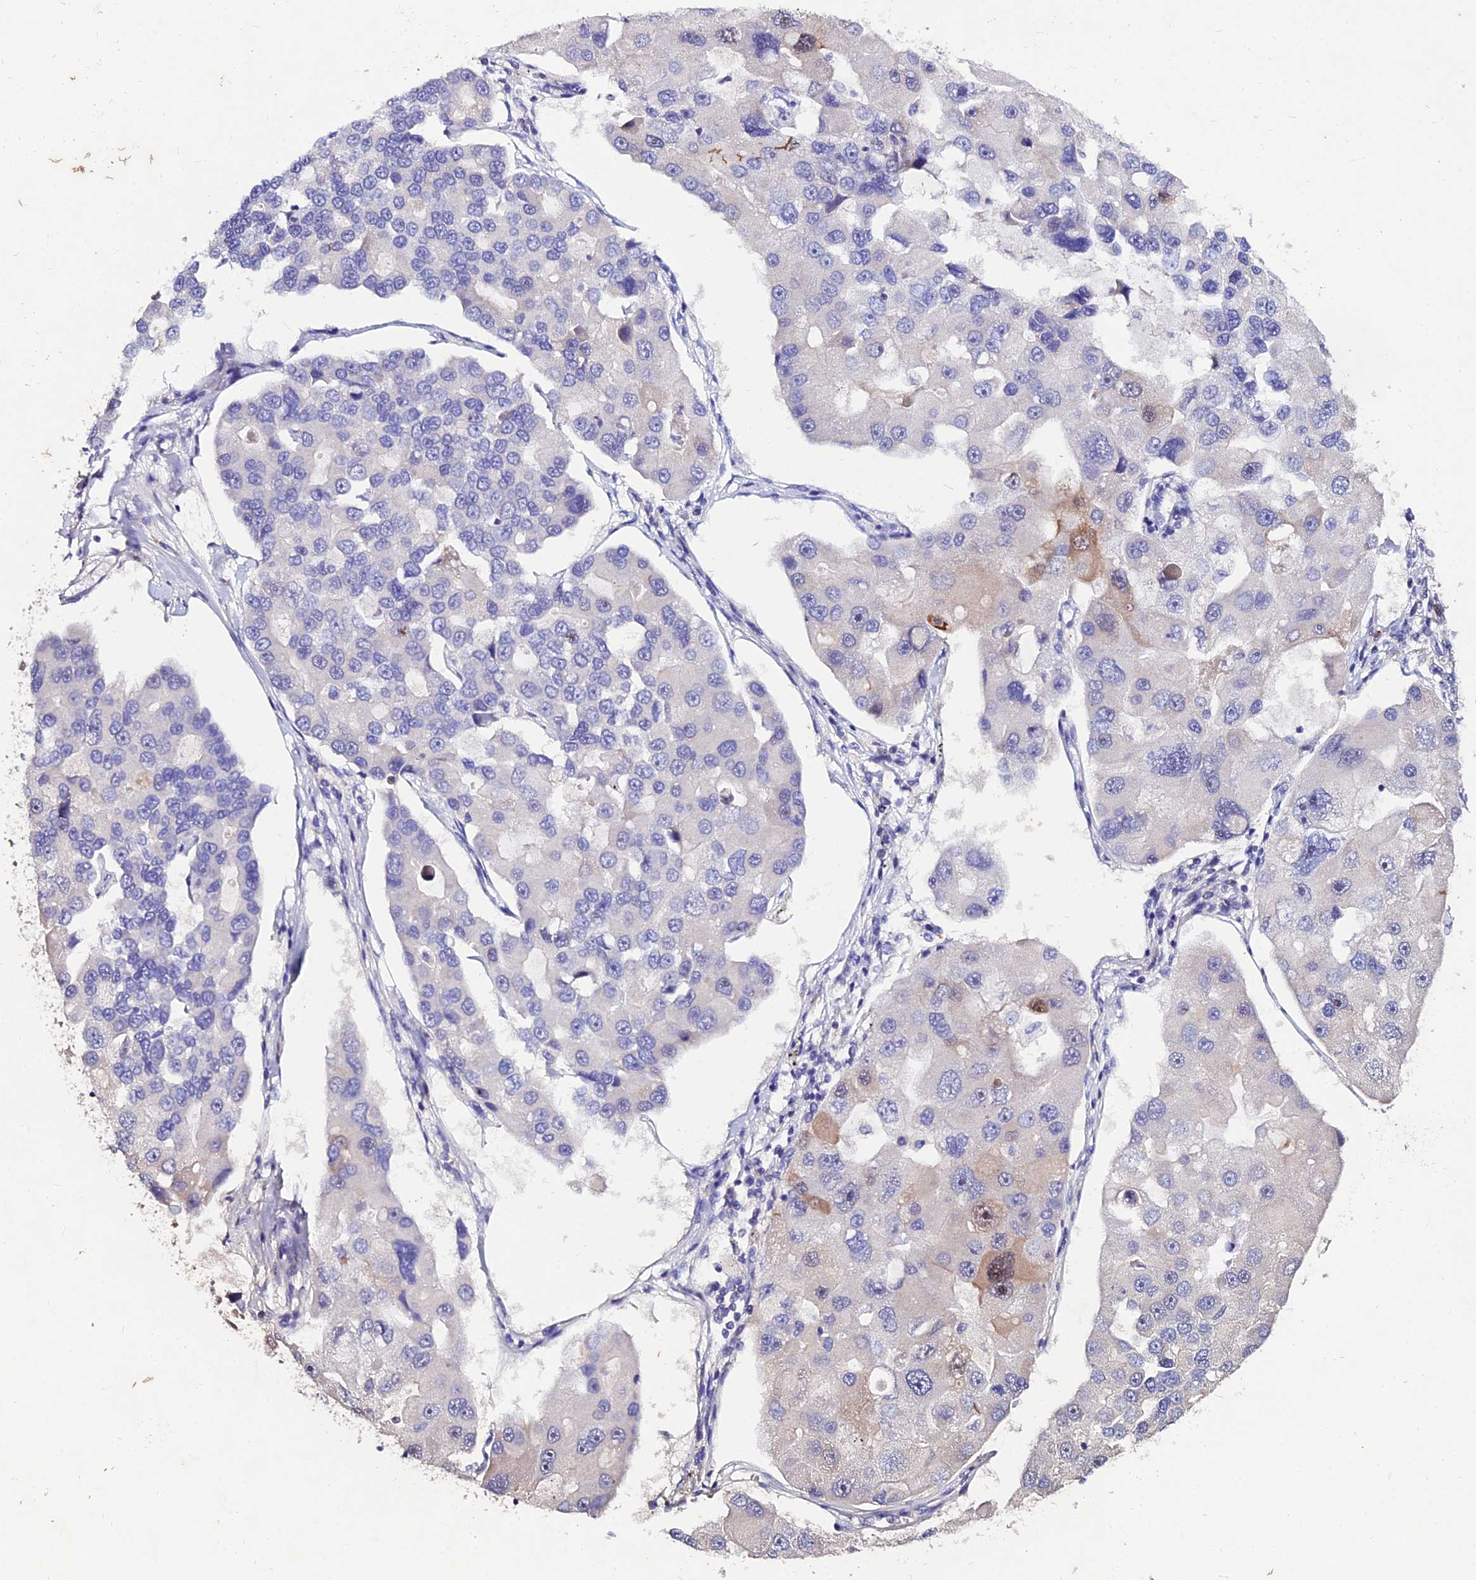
{"staining": {"intensity": "moderate", "quantity": "<25%", "location": "cytoplasmic/membranous,nuclear"}, "tissue": "lung cancer", "cell_type": "Tumor cells", "image_type": "cancer", "snomed": [{"axis": "morphology", "description": "Adenocarcinoma, NOS"}, {"axis": "topography", "description": "Lung"}], "caption": "Protein expression analysis of lung adenocarcinoma reveals moderate cytoplasmic/membranous and nuclear expression in about <25% of tumor cells. The staining was performed using DAB, with brown indicating positive protein expression. Nuclei are stained blue with hematoxylin.", "gene": "LGALS7", "patient": {"sex": "female", "age": 54}}